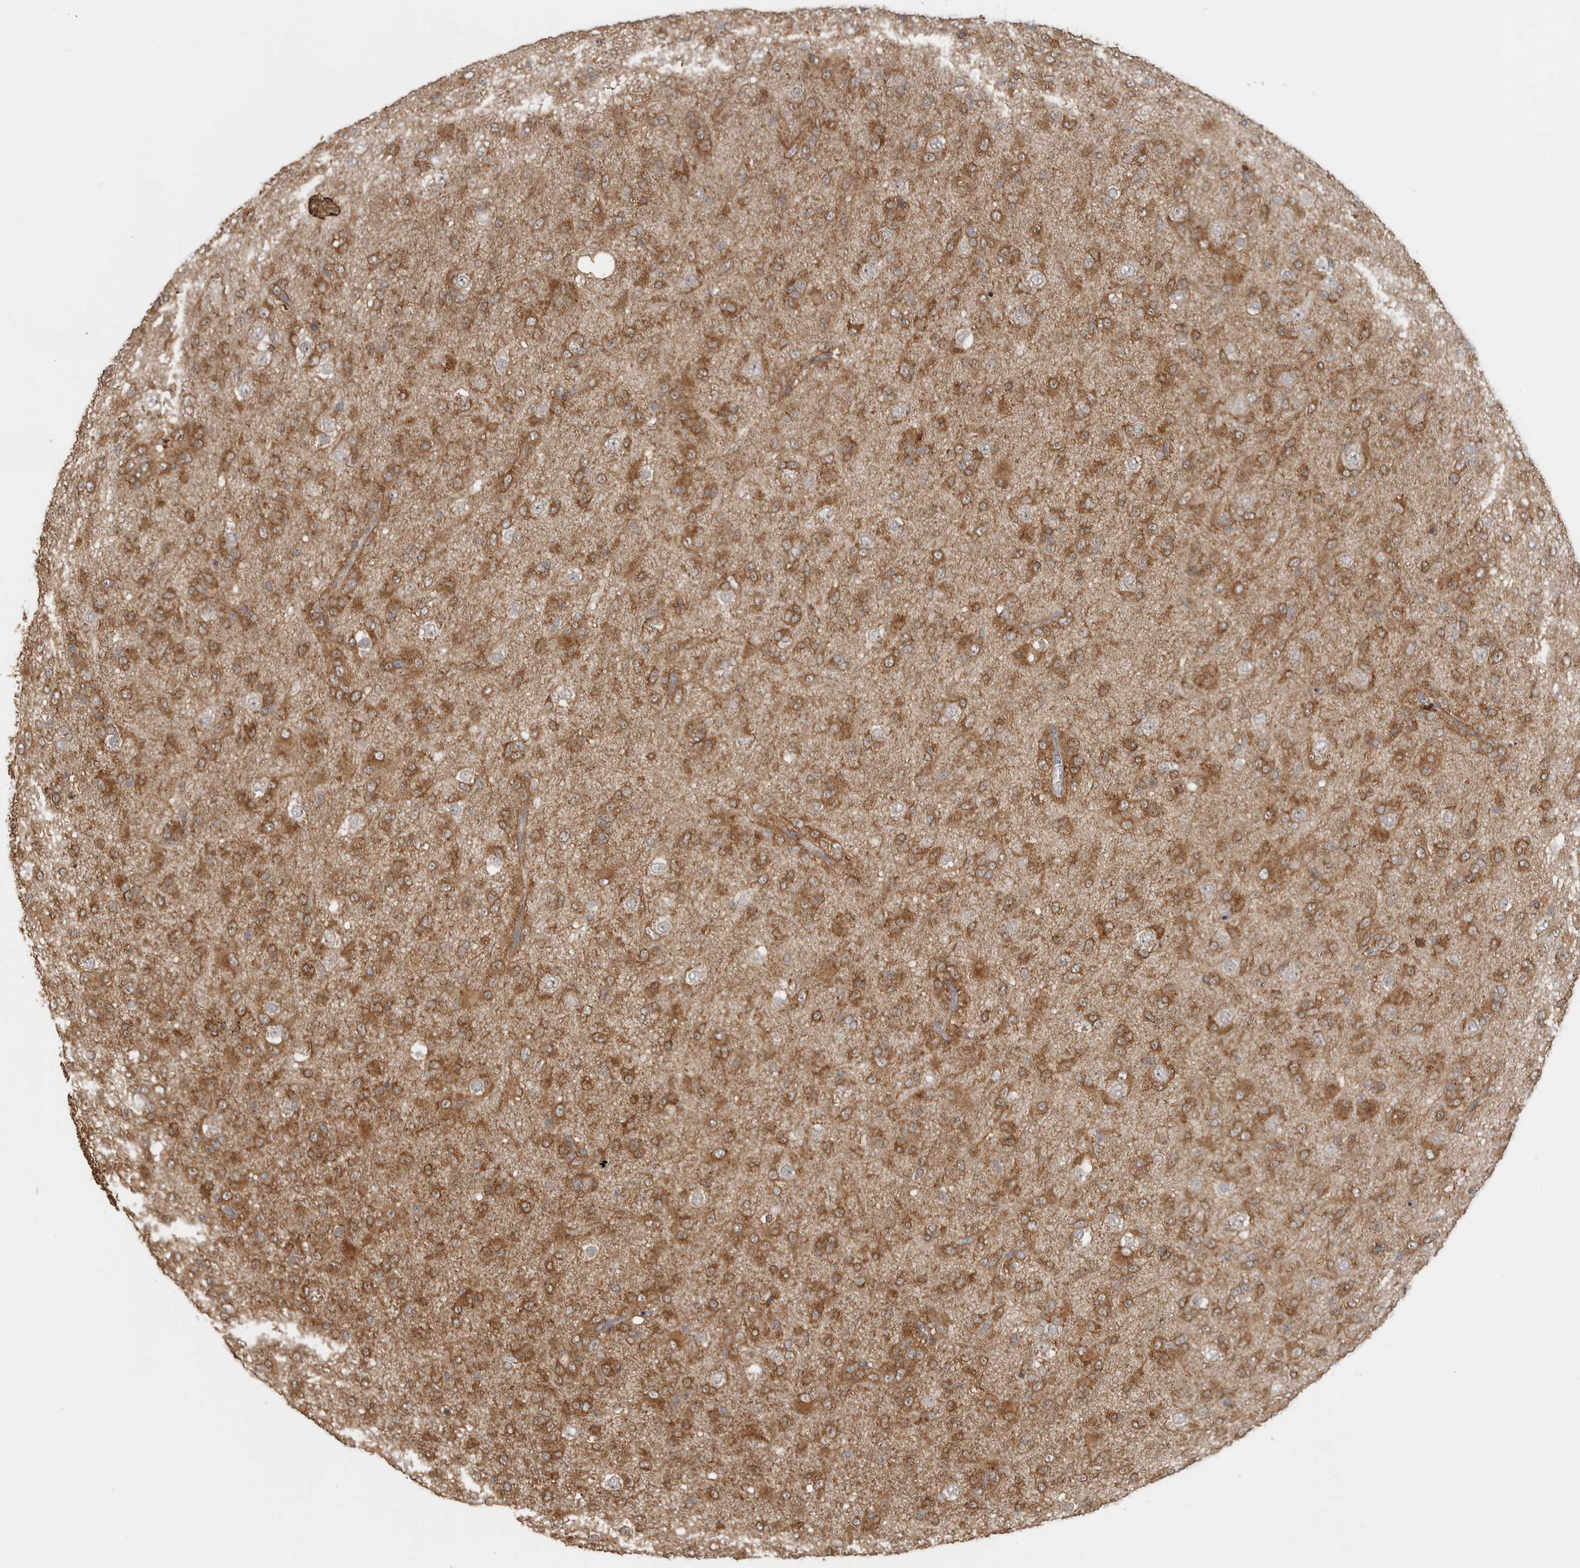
{"staining": {"intensity": "moderate", "quantity": ">75%", "location": "cytoplasmic/membranous"}, "tissue": "glioma", "cell_type": "Tumor cells", "image_type": "cancer", "snomed": [{"axis": "morphology", "description": "Glioma, malignant, Low grade"}, {"axis": "topography", "description": "Brain"}], "caption": "Immunohistochemistry (IHC) micrograph of human glioma stained for a protein (brown), which demonstrates medium levels of moderate cytoplasmic/membranous expression in approximately >75% of tumor cells.", "gene": "LLGL1", "patient": {"sex": "male", "age": 65}}